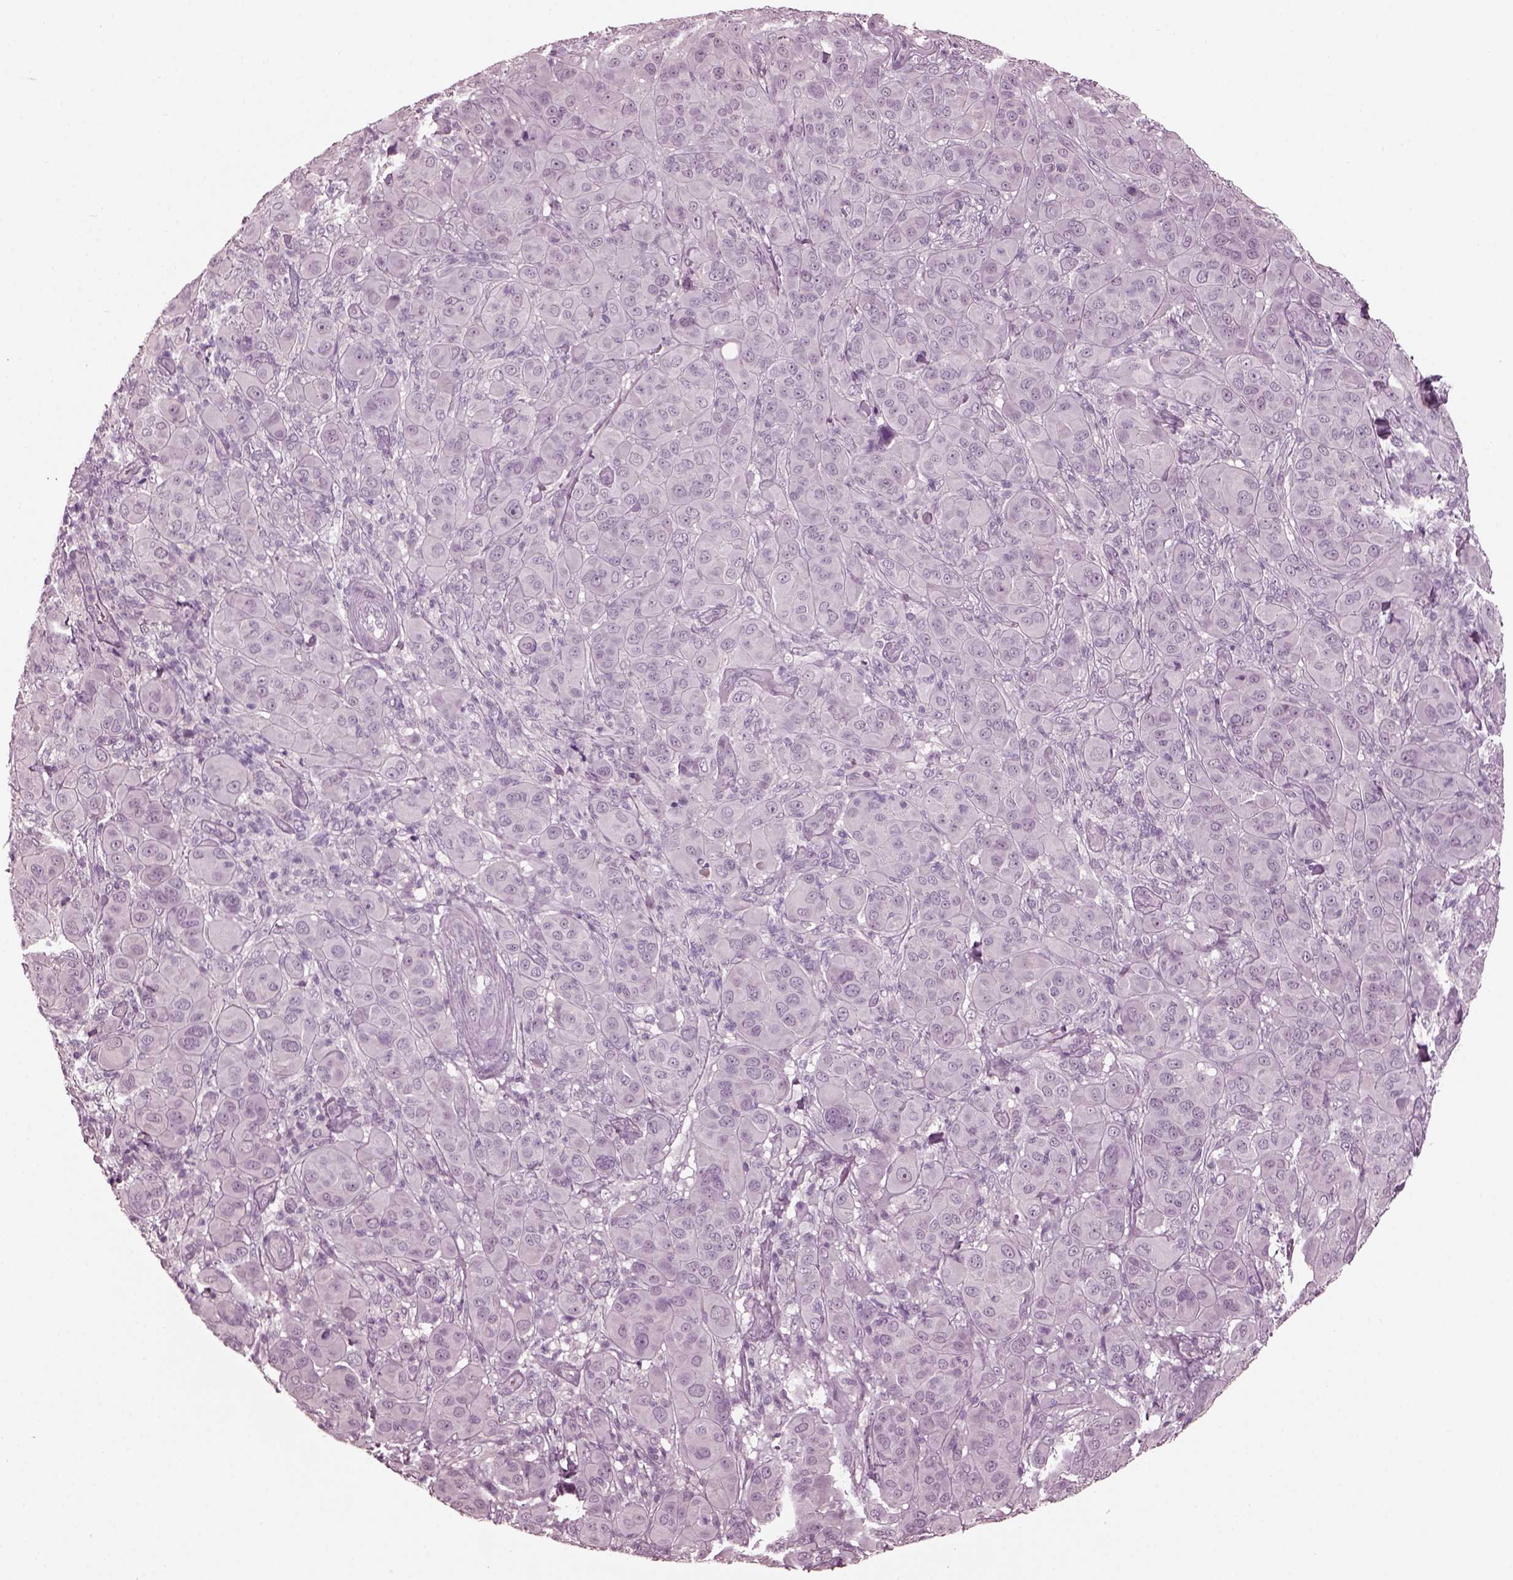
{"staining": {"intensity": "negative", "quantity": "none", "location": "none"}, "tissue": "melanoma", "cell_type": "Tumor cells", "image_type": "cancer", "snomed": [{"axis": "morphology", "description": "Malignant melanoma, NOS"}, {"axis": "topography", "description": "Skin"}], "caption": "IHC of human melanoma shows no expression in tumor cells. (Immunohistochemistry, brightfield microscopy, high magnification).", "gene": "MIB2", "patient": {"sex": "female", "age": 87}}